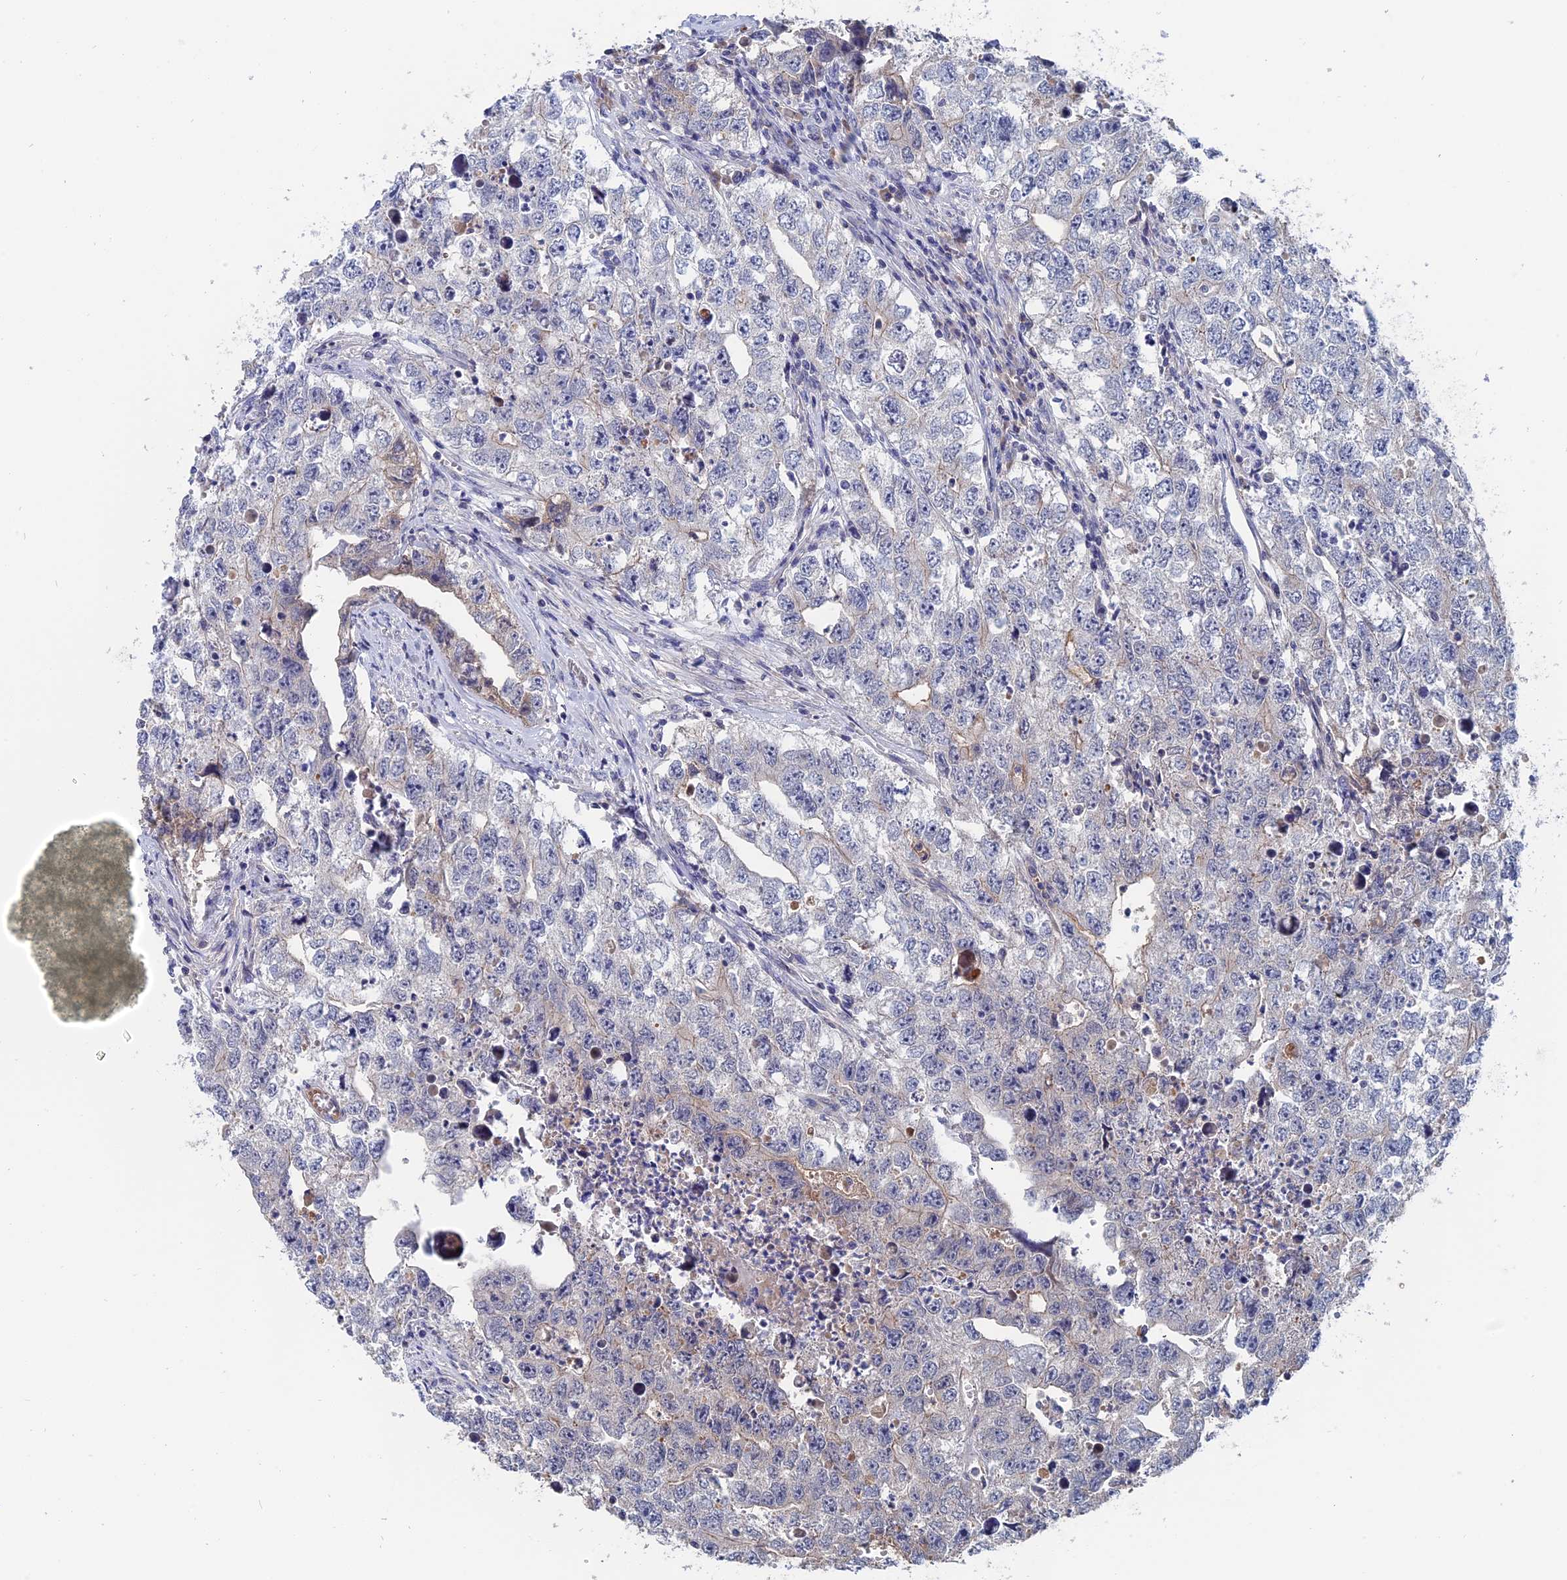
{"staining": {"intensity": "negative", "quantity": "none", "location": "none"}, "tissue": "testis cancer", "cell_type": "Tumor cells", "image_type": "cancer", "snomed": [{"axis": "morphology", "description": "Seminoma, NOS"}, {"axis": "morphology", "description": "Carcinoma, Embryonal, NOS"}, {"axis": "topography", "description": "Testis"}], "caption": "IHC photomicrograph of neoplastic tissue: testis seminoma stained with DAB (3,3'-diaminobenzidine) shows no significant protein positivity in tumor cells. (Immunohistochemistry (ihc), brightfield microscopy, high magnification).", "gene": "SLC33A1", "patient": {"sex": "male", "age": 43}}